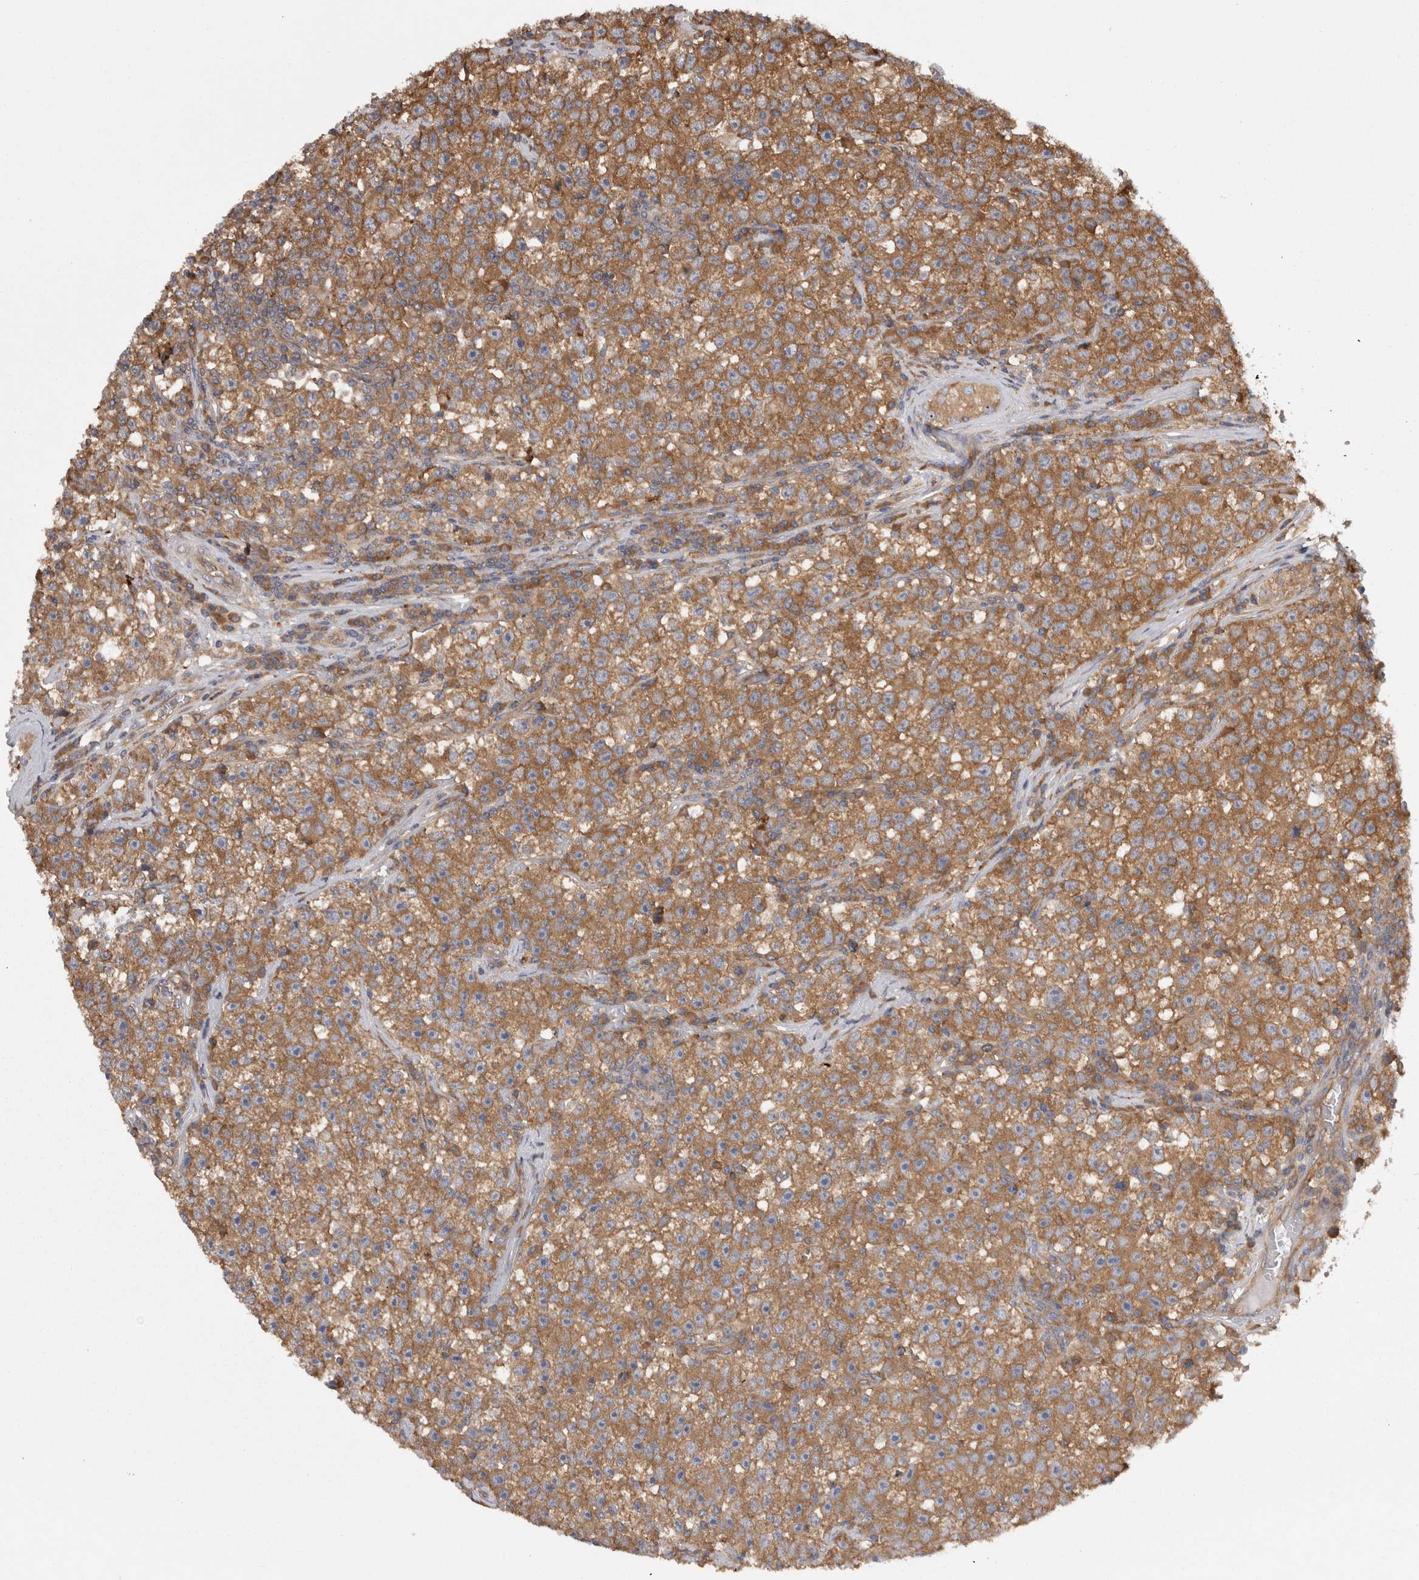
{"staining": {"intensity": "moderate", "quantity": ">75%", "location": "cytoplasmic/membranous"}, "tissue": "testis cancer", "cell_type": "Tumor cells", "image_type": "cancer", "snomed": [{"axis": "morphology", "description": "Seminoma, NOS"}, {"axis": "topography", "description": "Testis"}], "caption": "An image of testis cancer (seminoma) stained for a protein exhibits moderate cytoplasmic/membranous brown staining in tumor cells.", "gene": "SMCR8", "patient": {"sex": "male", "age": 22}}